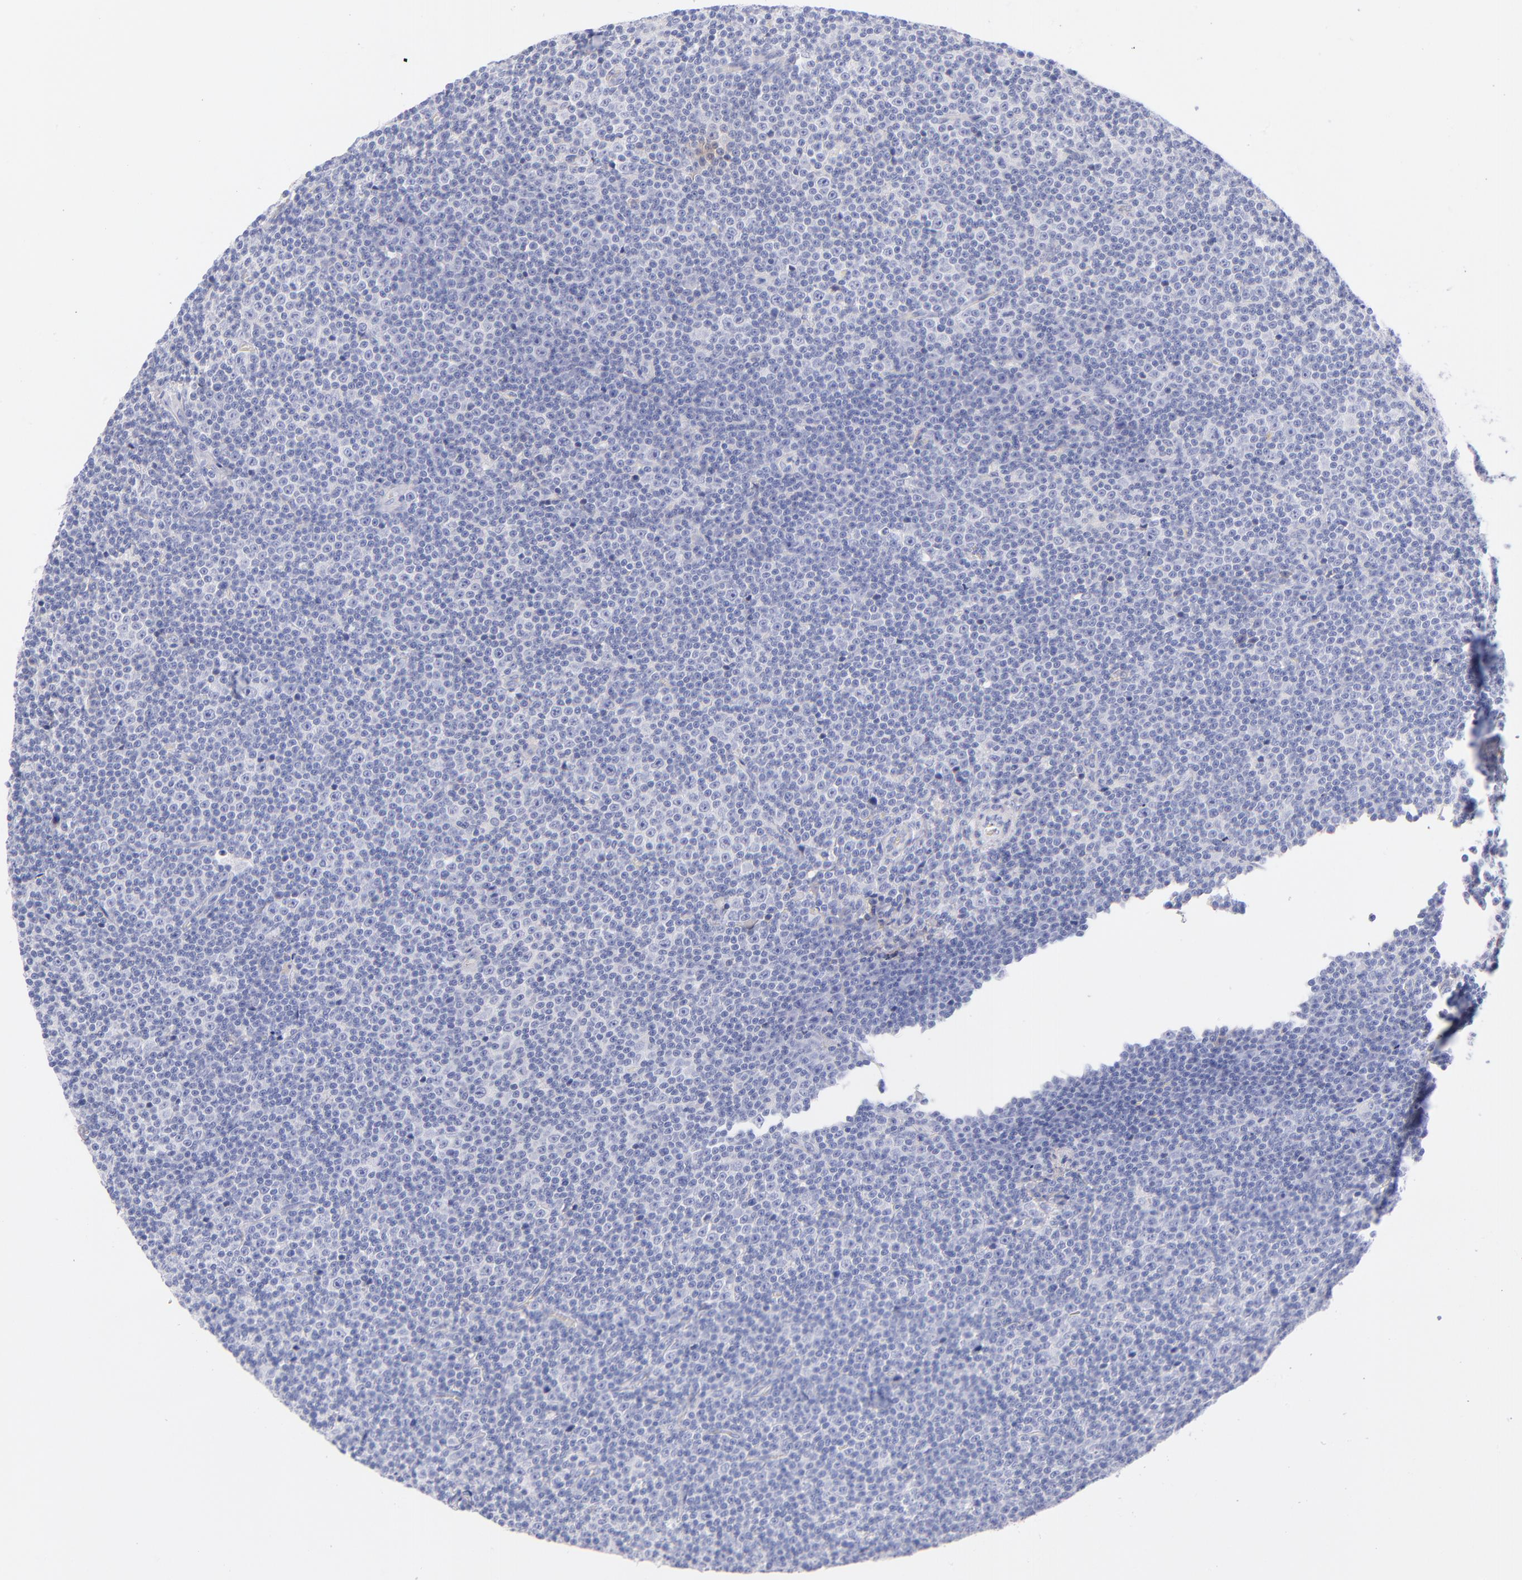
{"staining": {"intensity": "negative", "quantity": "none", "location": "none"}, "tissue": "lymphoma", "cell_type": "Tumor cells", "image_type": "cancer", "snomed": [{"axis": "morphology", "description": "Malignant lymphoma, non-Hodgkin's type, Low grade"}, {"axis": "topography", "description": "Lymph node"}], "caption": "An immunohistochemistry histopathology image of malignant lymphoma, non-Hodgkin's type (low-grade) is shown. There is no staining in tumor cells of malignant lymphoma, non-Hodgkin's type (low-grade).", "gene": "HP", "patient": {"sex": "female", "age": 67}}